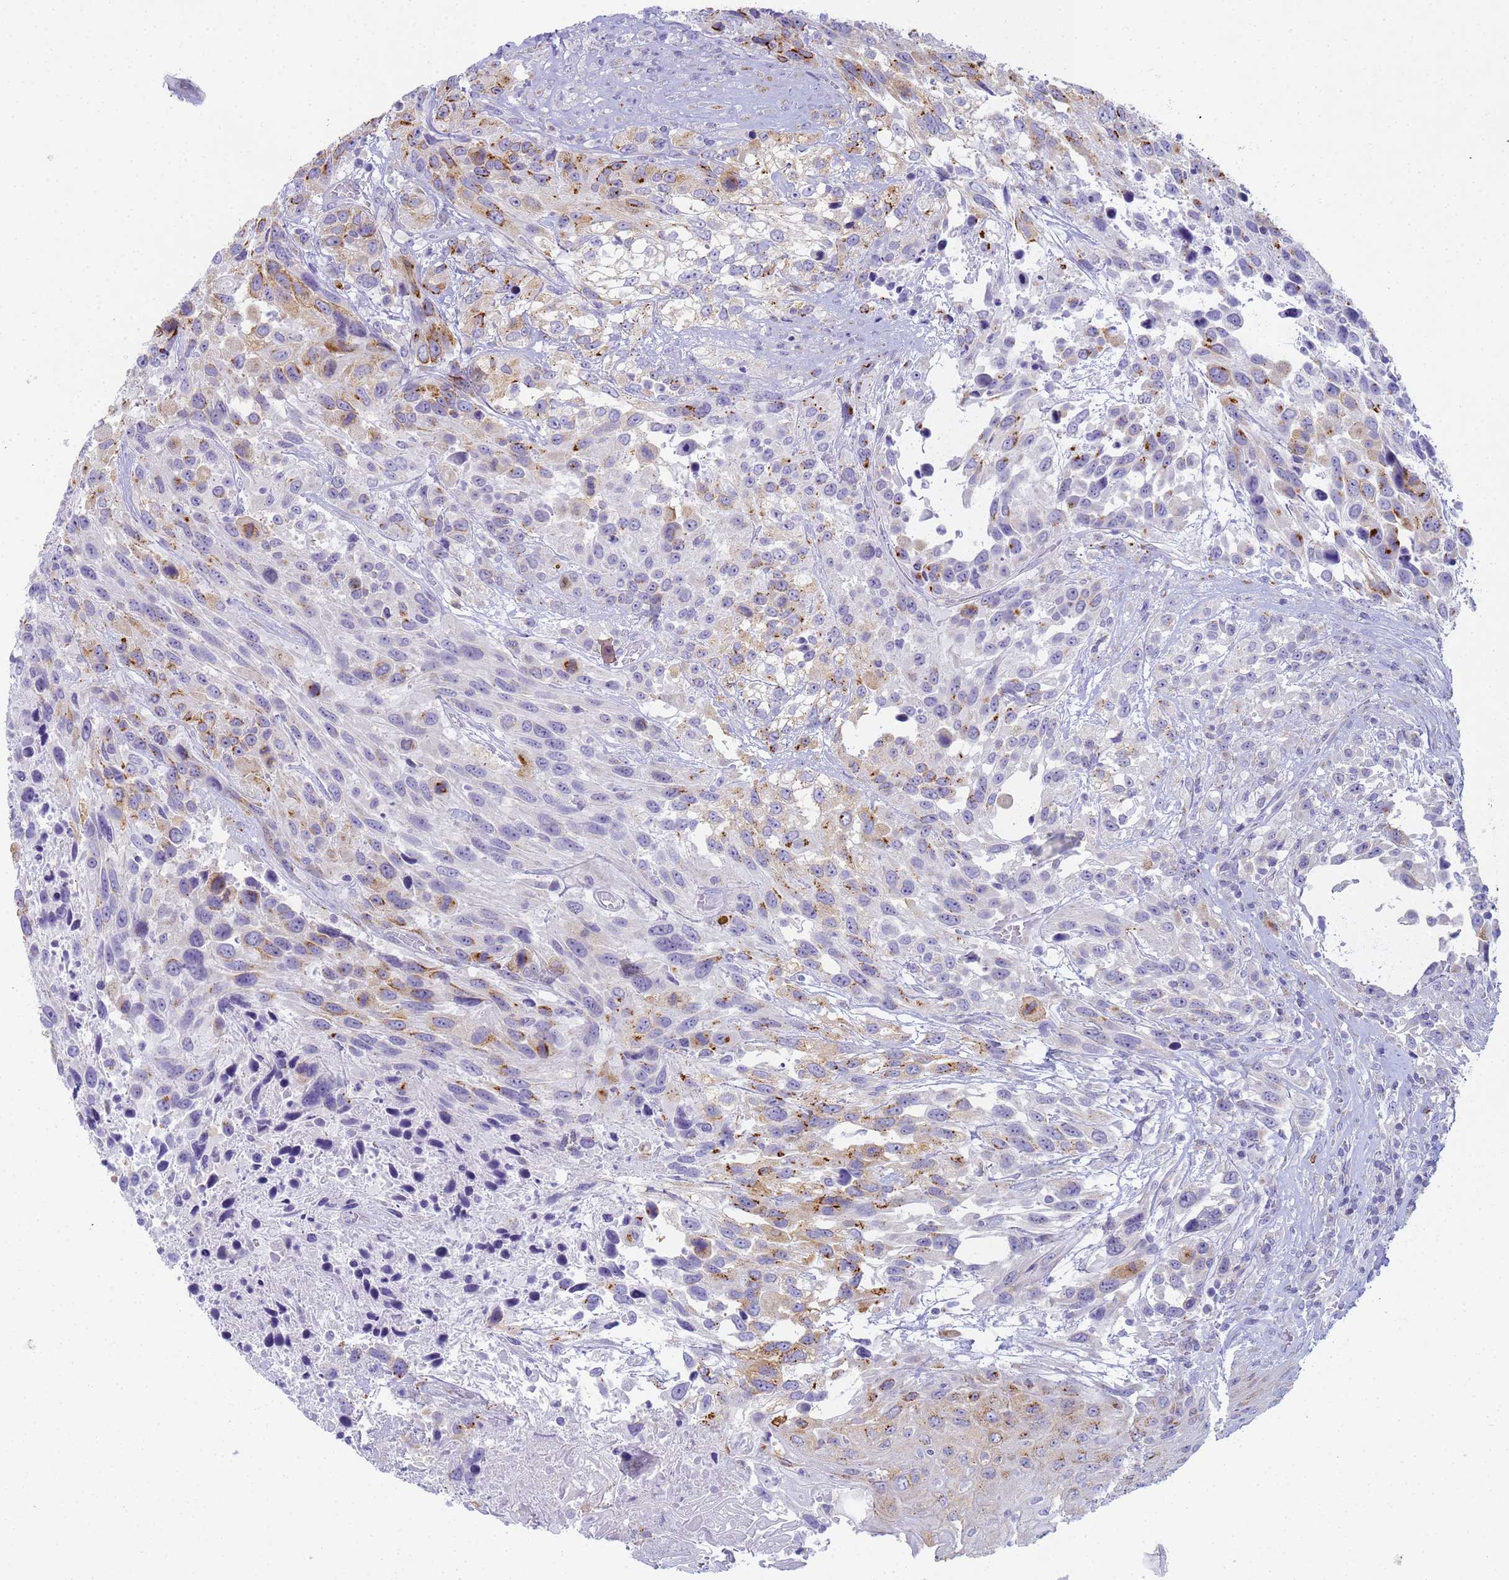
{"staining": {"intensity": "moderate", "quantity": "25%-75%", "location": "cytoplasmic/membranous"}, "tissue": "urothelial cancer", "cell_type": "Tumor cells", "image_type": "cancer", "snomed": [{"axis": "morphology", "description": "Urothelial carcinoma, High grade"}, {"axis": "topography", "description": "Urinary bladder"}], "caption": "High-grade urothelial carcinoma stained with a brown dye shows moderate cytoplasmic/membranous positive positivity in approximately 25%-75% of tumor cells.", "gene": "CR1", "patient": {"sex": "female", "age": 70}}